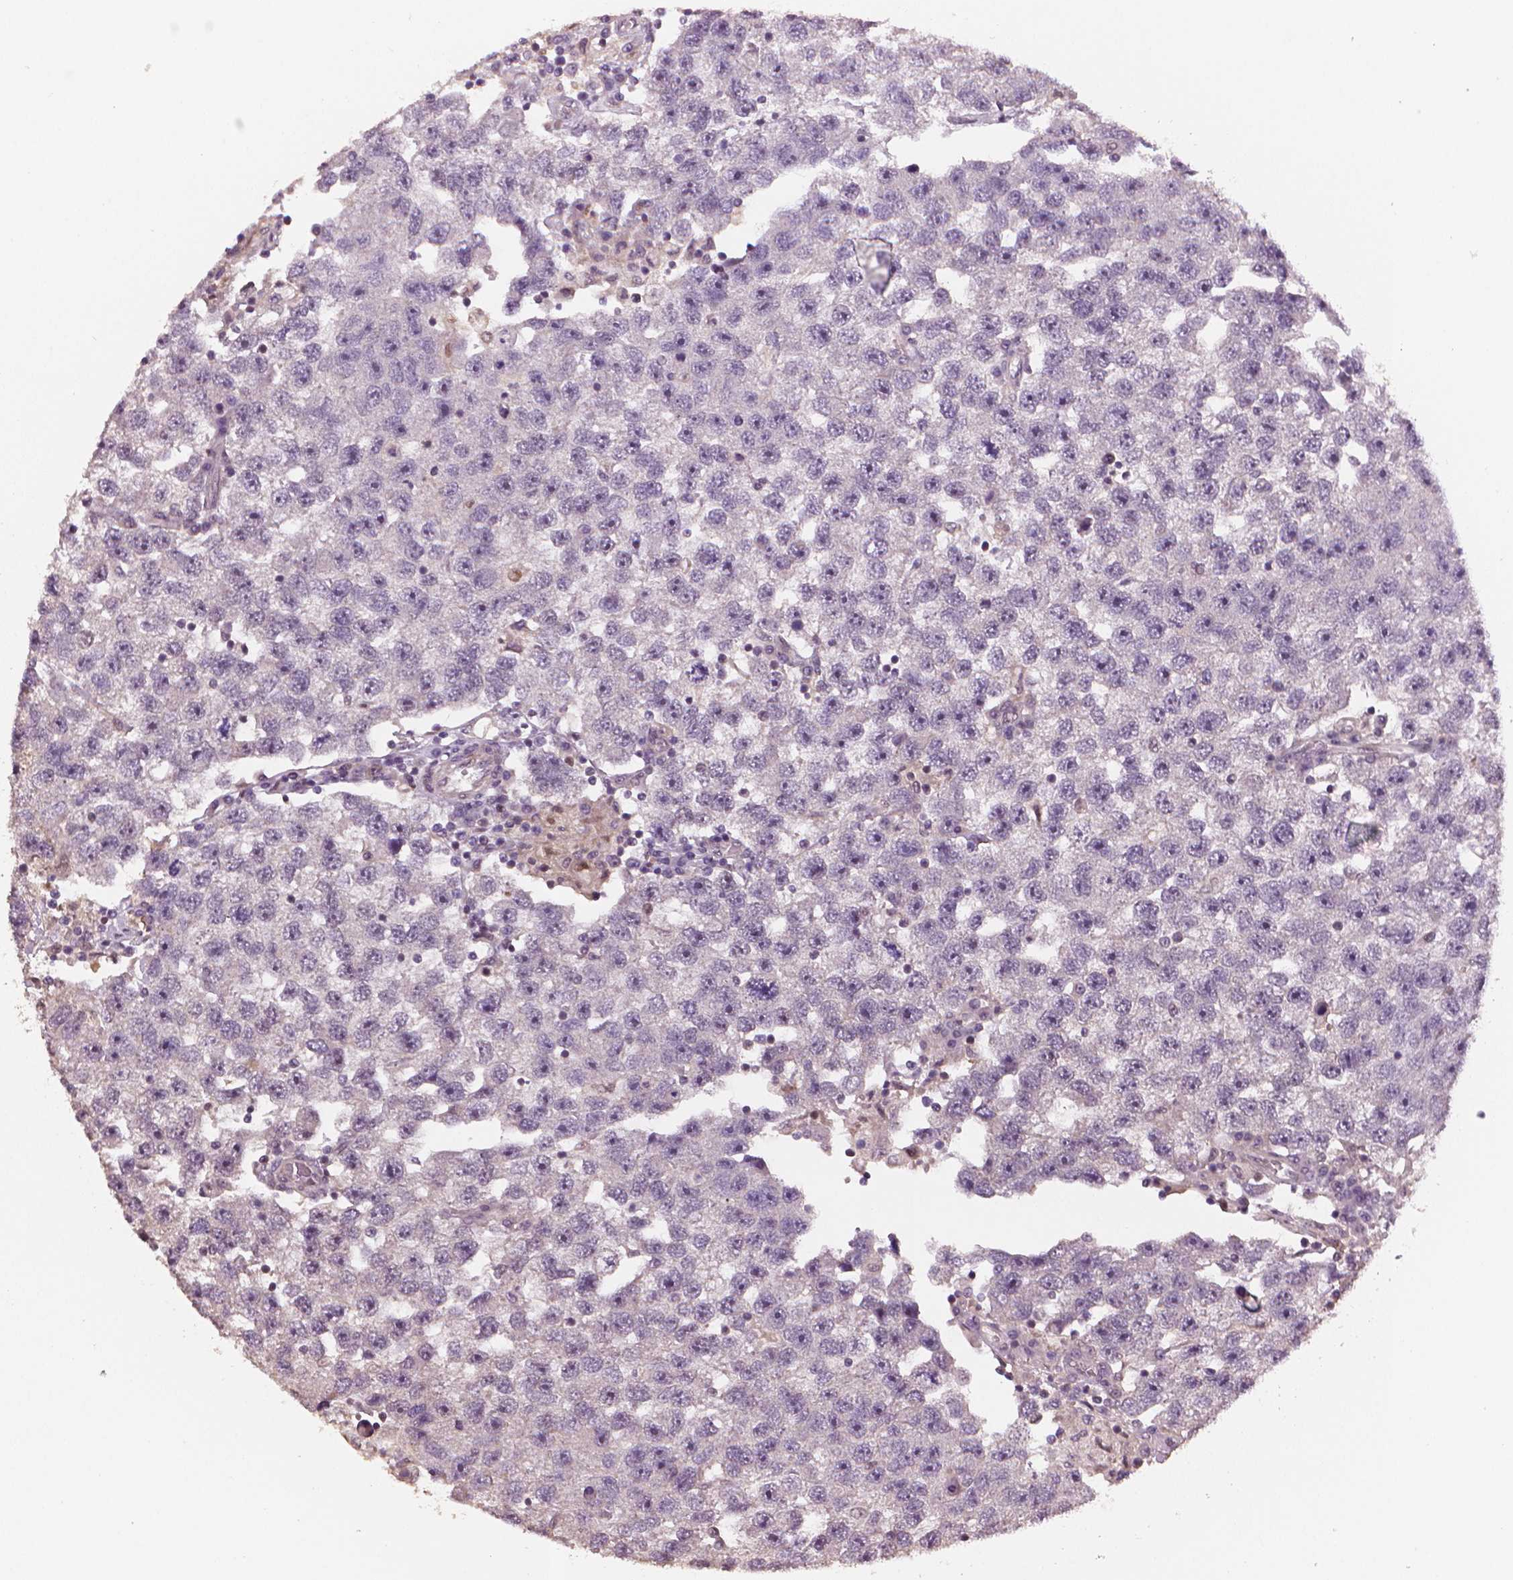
{"staining": {"intensity": "negative", "quantity": "none", "location": "none"}, "tissue": "testis cancer", "cell_type": "Tumor cells", "image_type": "cancer", "snomed": [{"axis": "morphology", "description": "Seminoma, NOS"}, {"axis": "topography", "description": "Testis"}], "caption": "A micrograph of testis cancer stained for a protein reveals no brown staining in tumor cells.", "gene": "STAT3", "patient": {"sex": "male", "age": 26}}